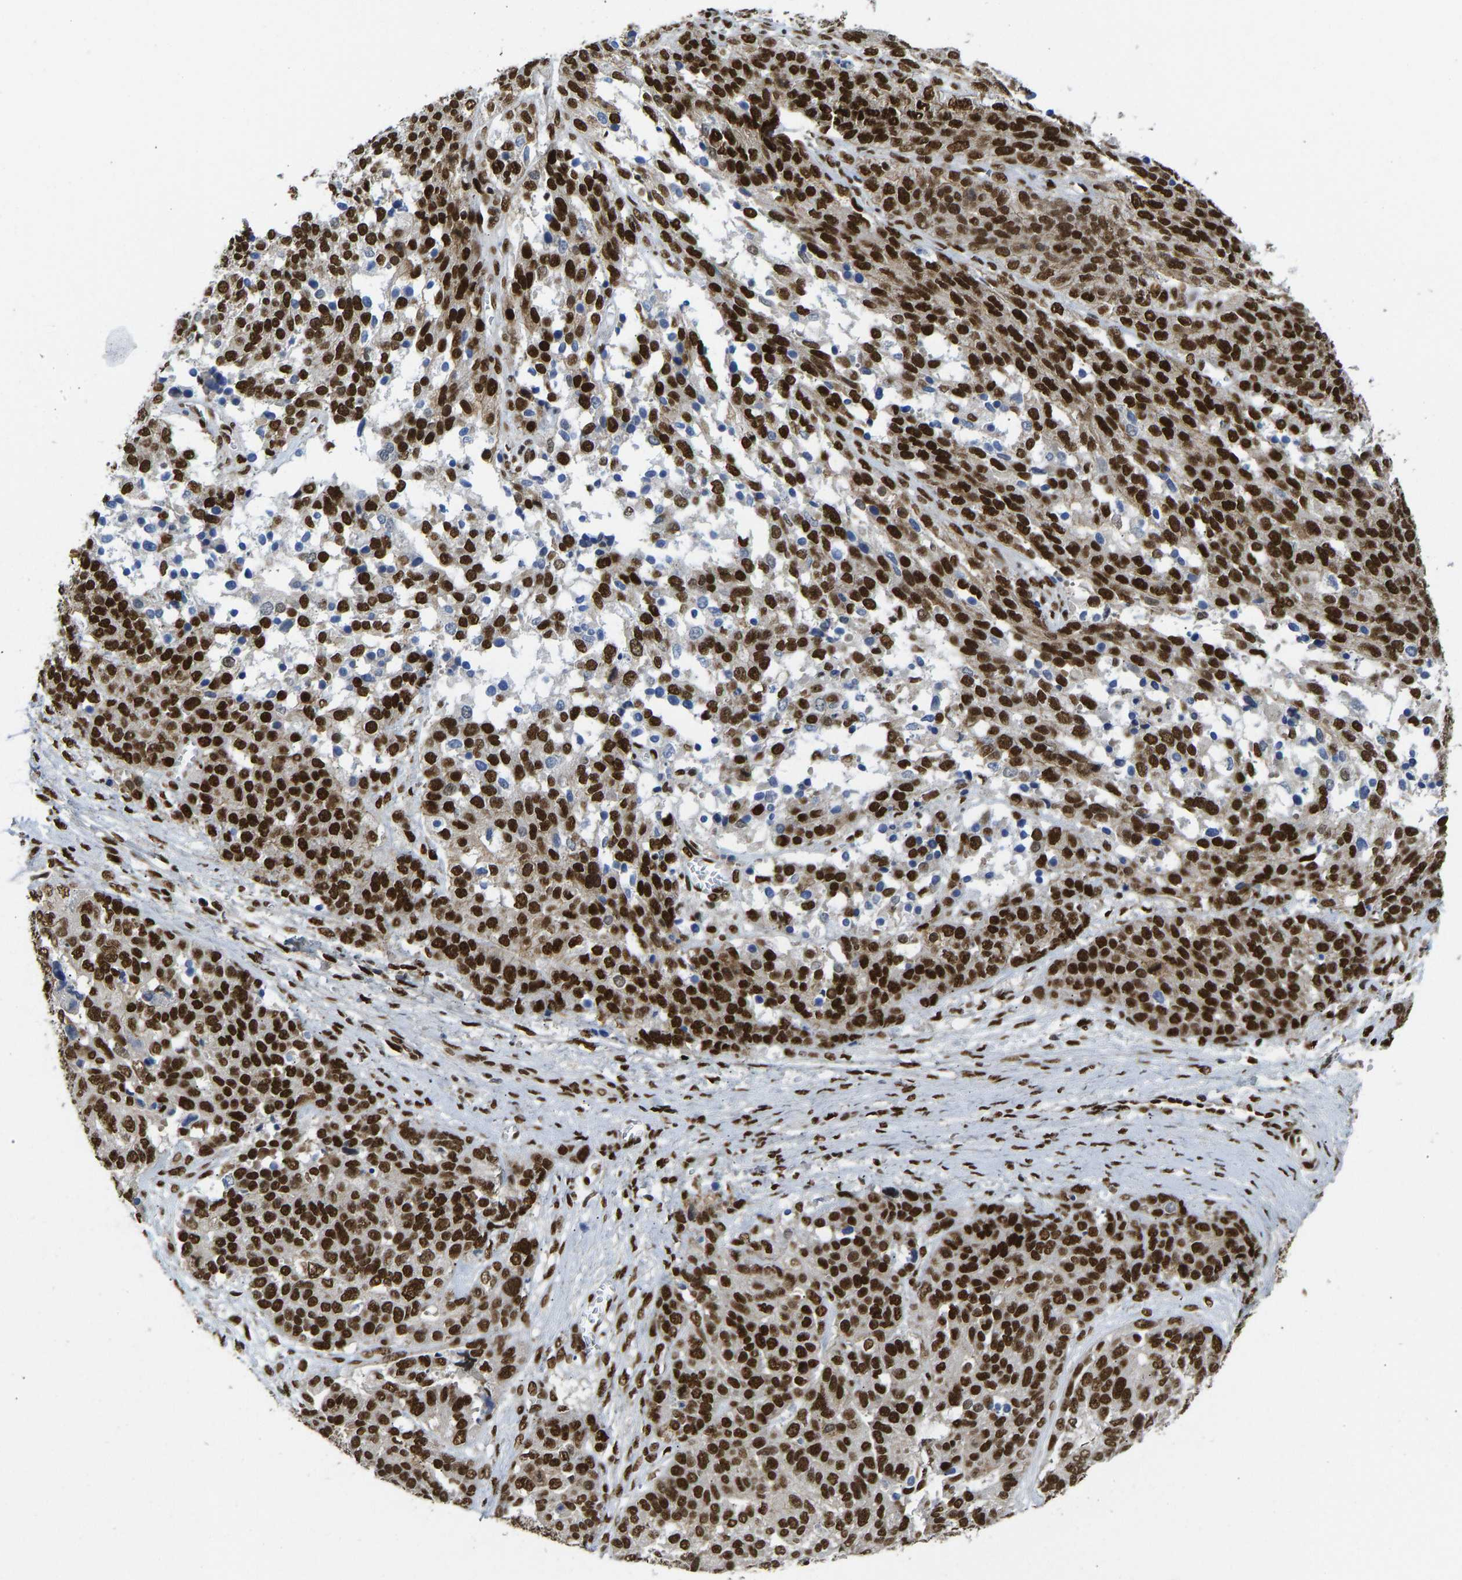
{"staining": {"intensity": "strong", "quantity": ">75%", "location": "nuclear"}, "tissue": "ovarian cancer", "cell_type": "Tumor cells", "image_type": "cancer", "snomed": [{"axis": "morphology", "description": "Cystadenocarcinoma, serous, NOS"}, {"axis": "topography", "description": "Ovary"}], "caption": "About >75% of tumor cells in human serous cystadenocarcinoma (ovarian) display strong nuclear protein staining as visualized by brown immunohistochemical staining.", "gene": "FOXK1", "patient": {"sex": "female", "age": 44}}